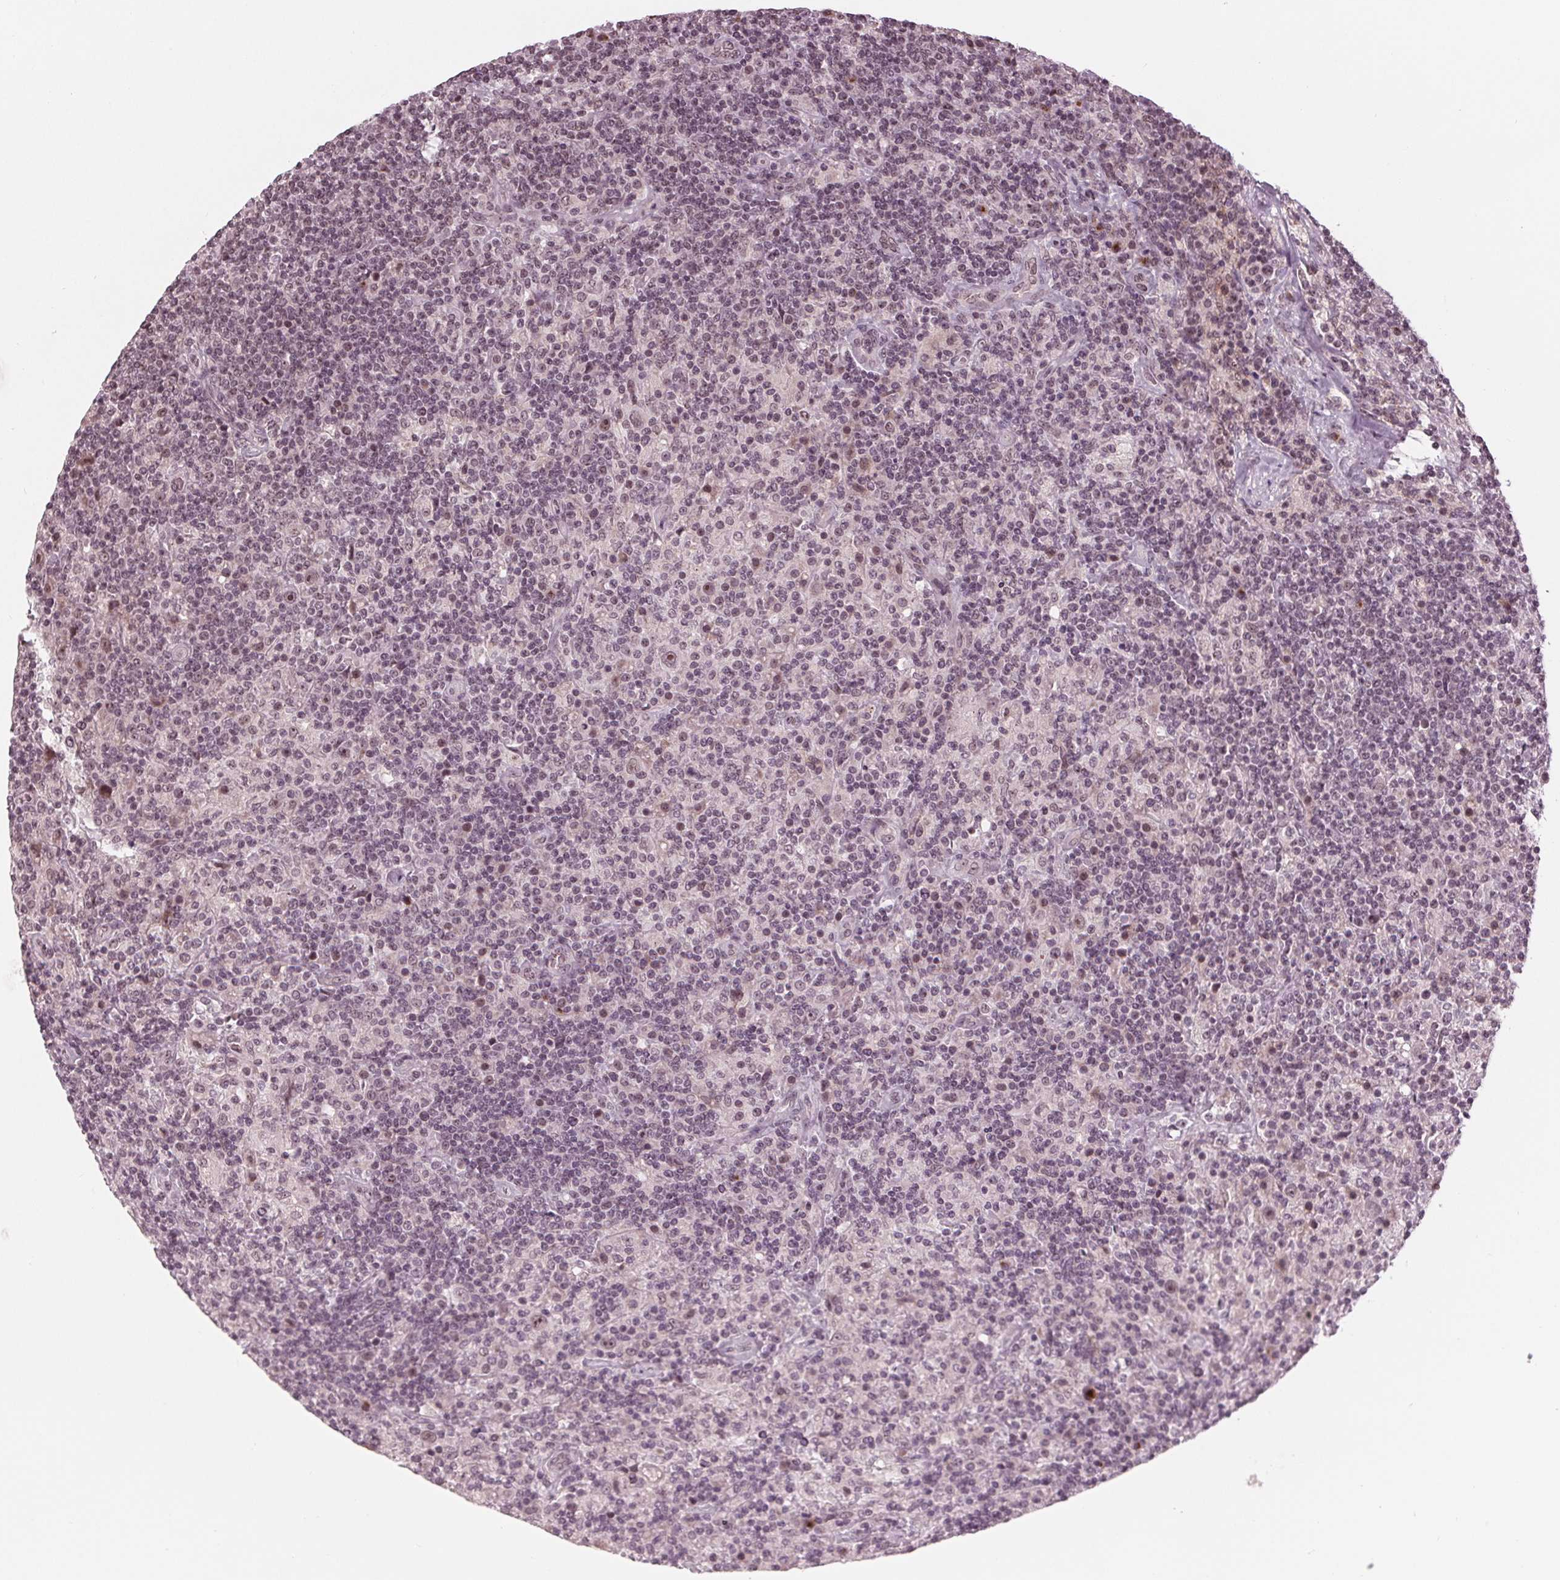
{"staining": {"intensity": "moderate", "quantity": "25%-75%", "location": "nuclear"}, "tissue": "lymphoma", "cell_type": "Tumor cells", "image_type": "cancer", "snomed": [{"axis": "morphology", "description": "Hodgkin's disease, NOS"}, {"axis": "topography", "description": "Lymph node"}], "caption": "DAB immunohistochemical staining of lymphoma demonstrates moderate nuclear protein positivity in about 25%-75% of tumor cells. The staining is performed using DAB brown chromogen to label protein expression. The nuclei are counter-stained blue using hematoxylin.", "gene": "SLX4", "patient": {"sex": "male", "age": 70}}